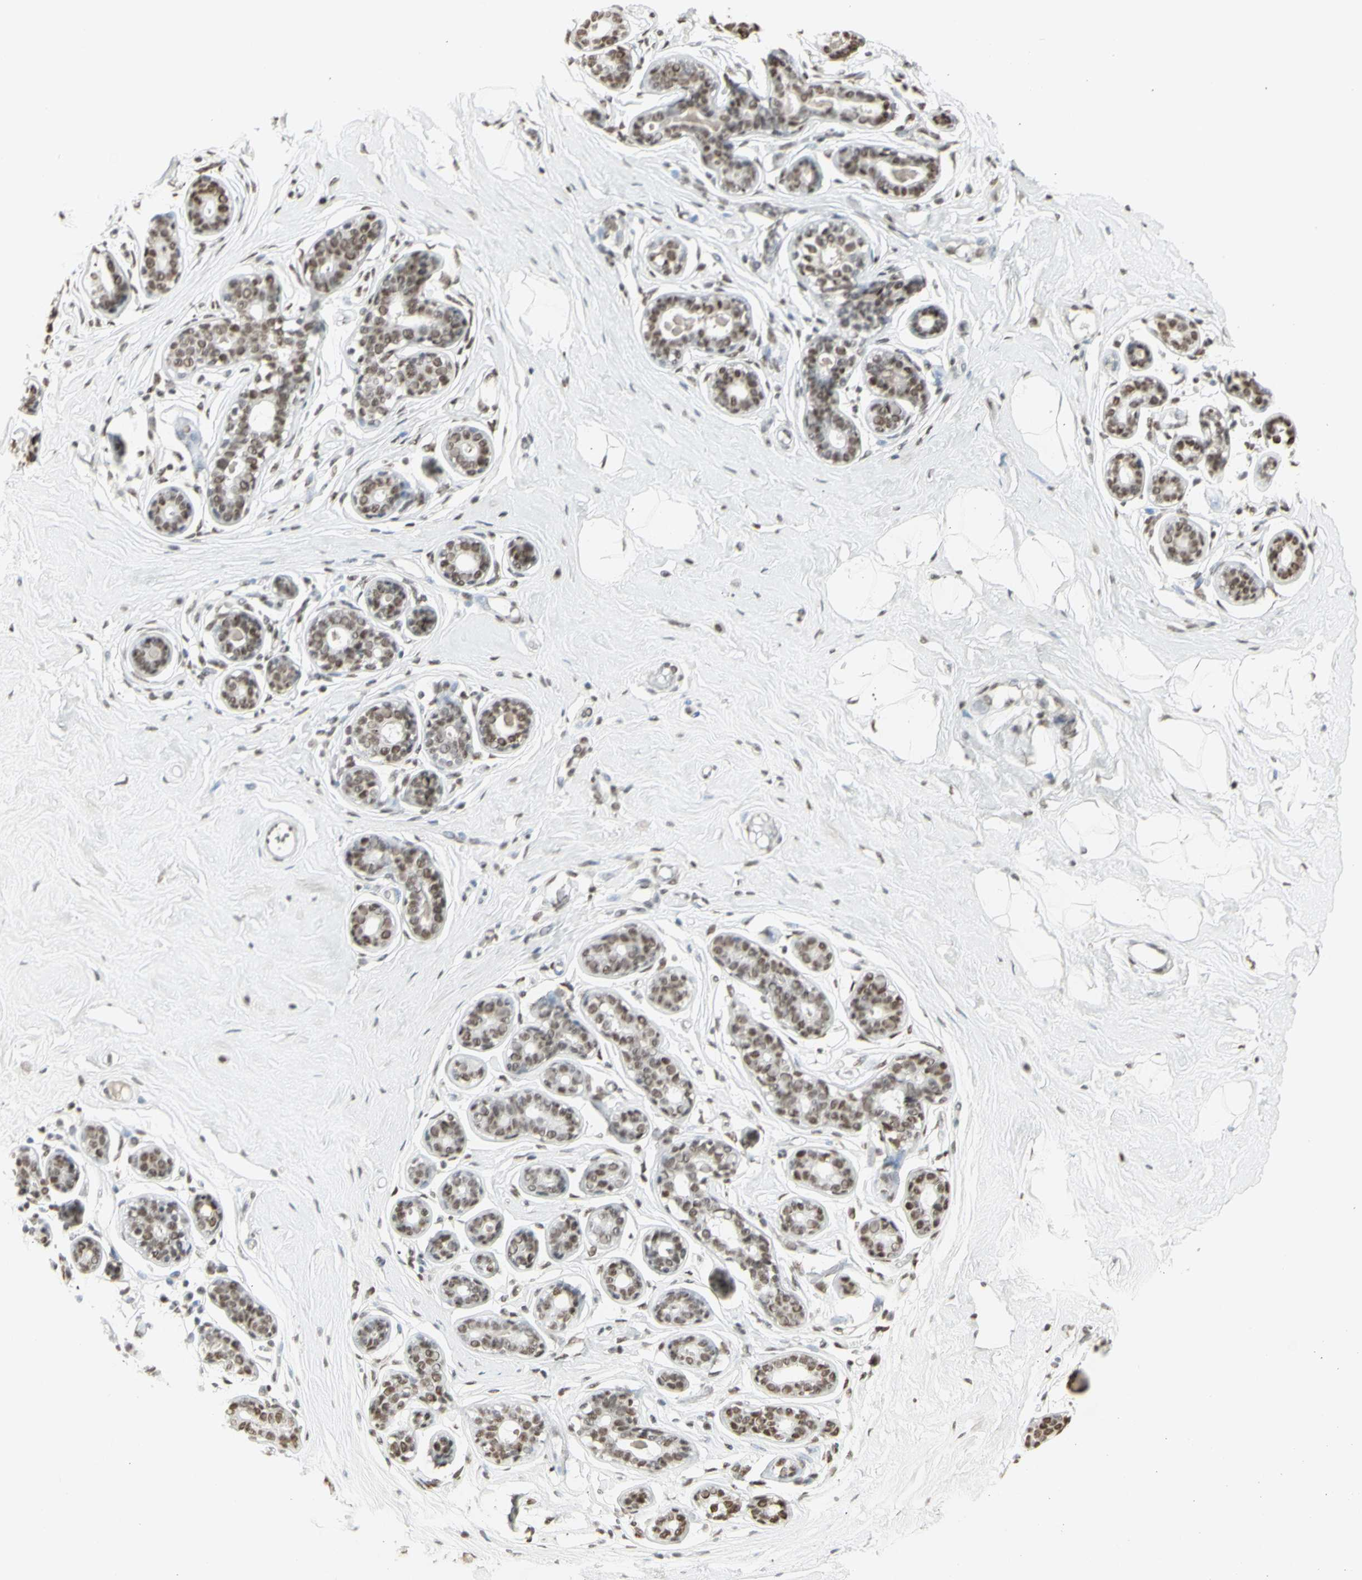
{"staining": {"intensity": "moderate", "quantity": ">75%", "location": "nuclear"}, "tissue": "breast", "cell_type": "Adipocytes", "image_type": "normal", "snomed": [{"axis": "morphology", "description": "Normal tissue, NOS"}, {"axis": "topography", "description": "Breast"}], "caption": "Adipocytes exhibit moderate nuclear staining in about >75% of cells in normal breast.", "gene": "TRIM28", "patient": {"sex": "female", "age": 23}}